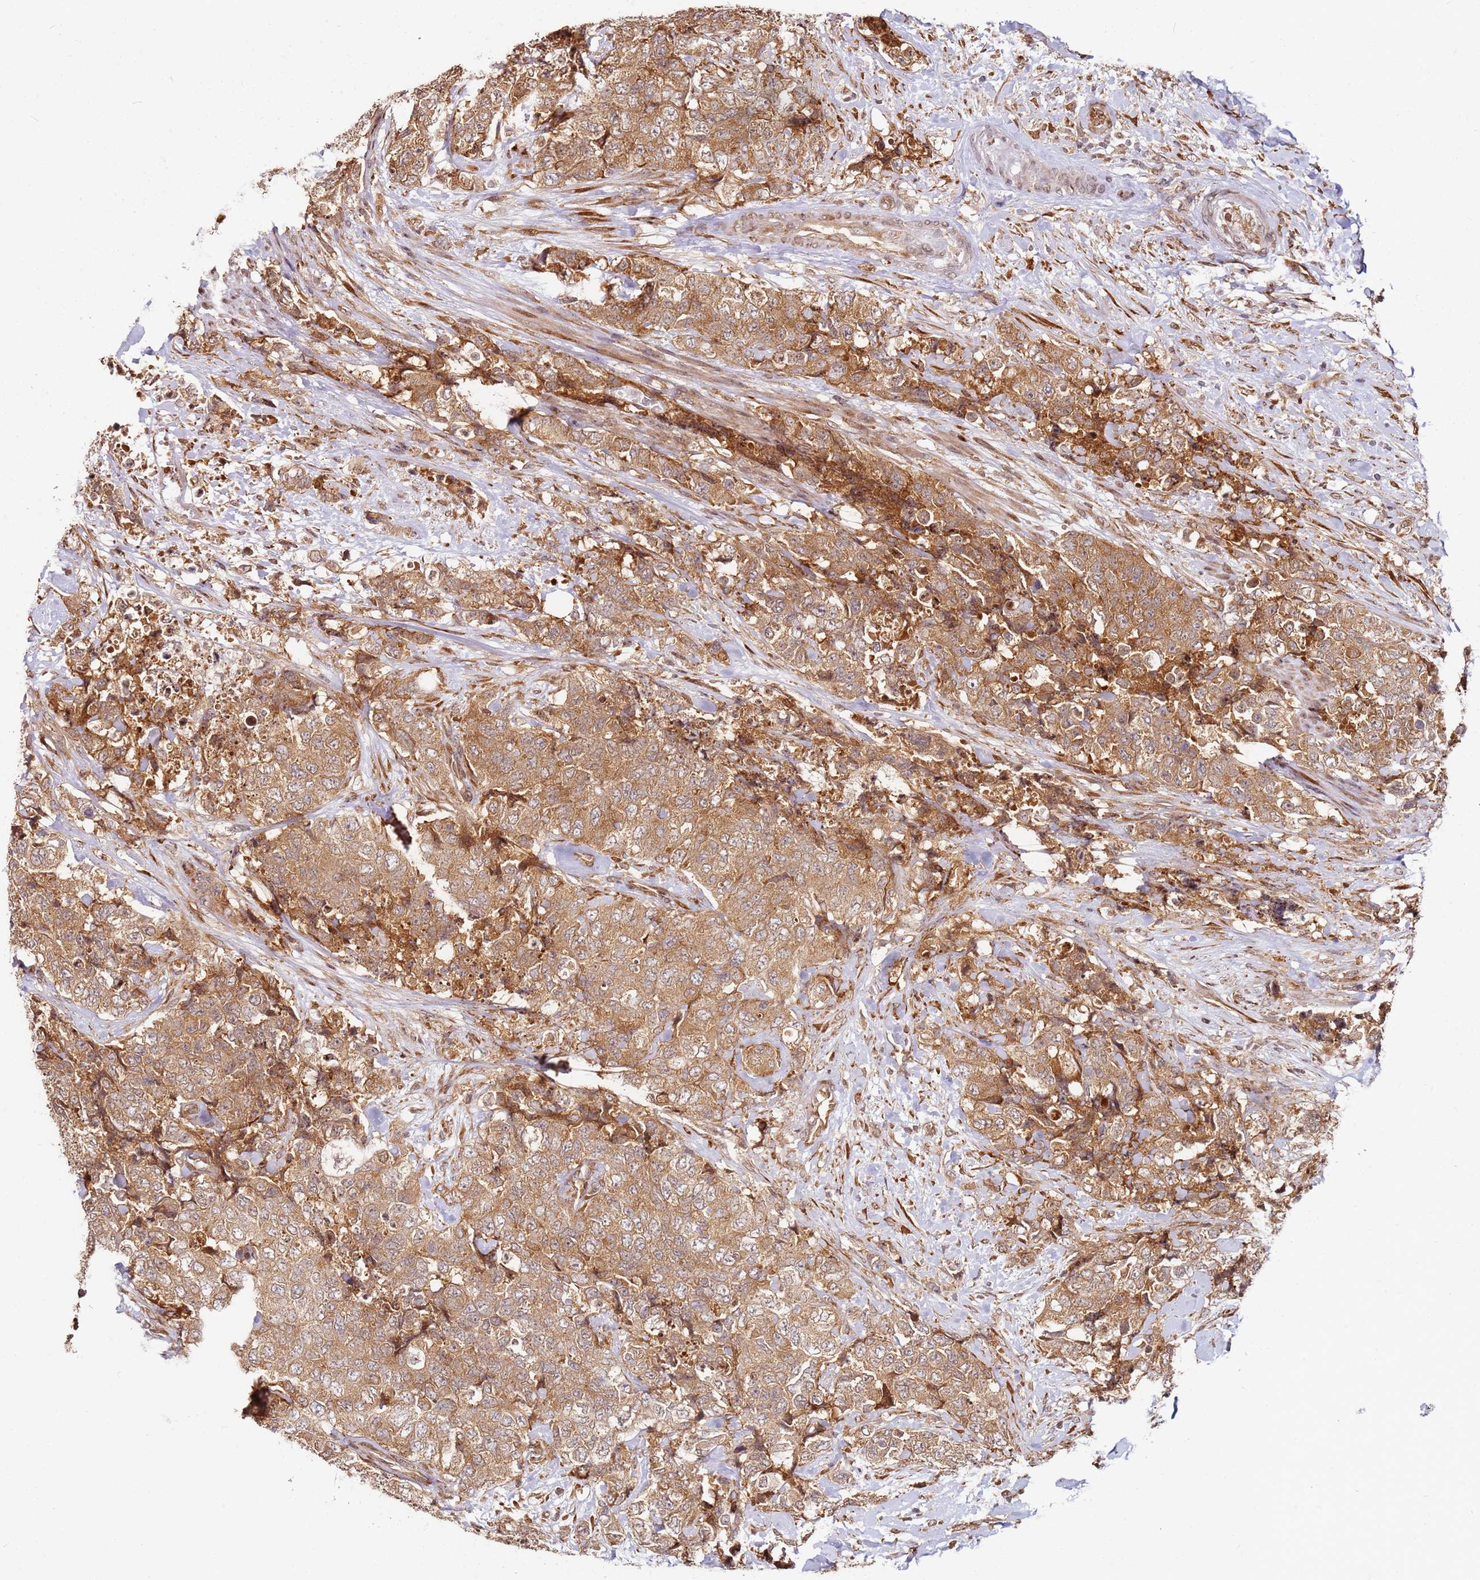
{"staining": {"intensity": "moderate", "quantity": ">75%", "location": "cytoplasmic/membranous"}, "tissue": "urothelial cancer", "cell_type": "Tumor cells", "image_type": "cancer", "snomed": [{"axis": "morphology", "description": "Urothelial carcinoma, High grade"}, {"axis": "topography", "description": "Urinary bladder"}], "caption": "There is medium levels of moderate cytoplasmic/membranous staining in tumor cells of urothelial cancer, as demonstrated by immunohistochemical staining (brown color).", "gene": "RPS3A", "patient": {"sex": "female", "age": 78}}